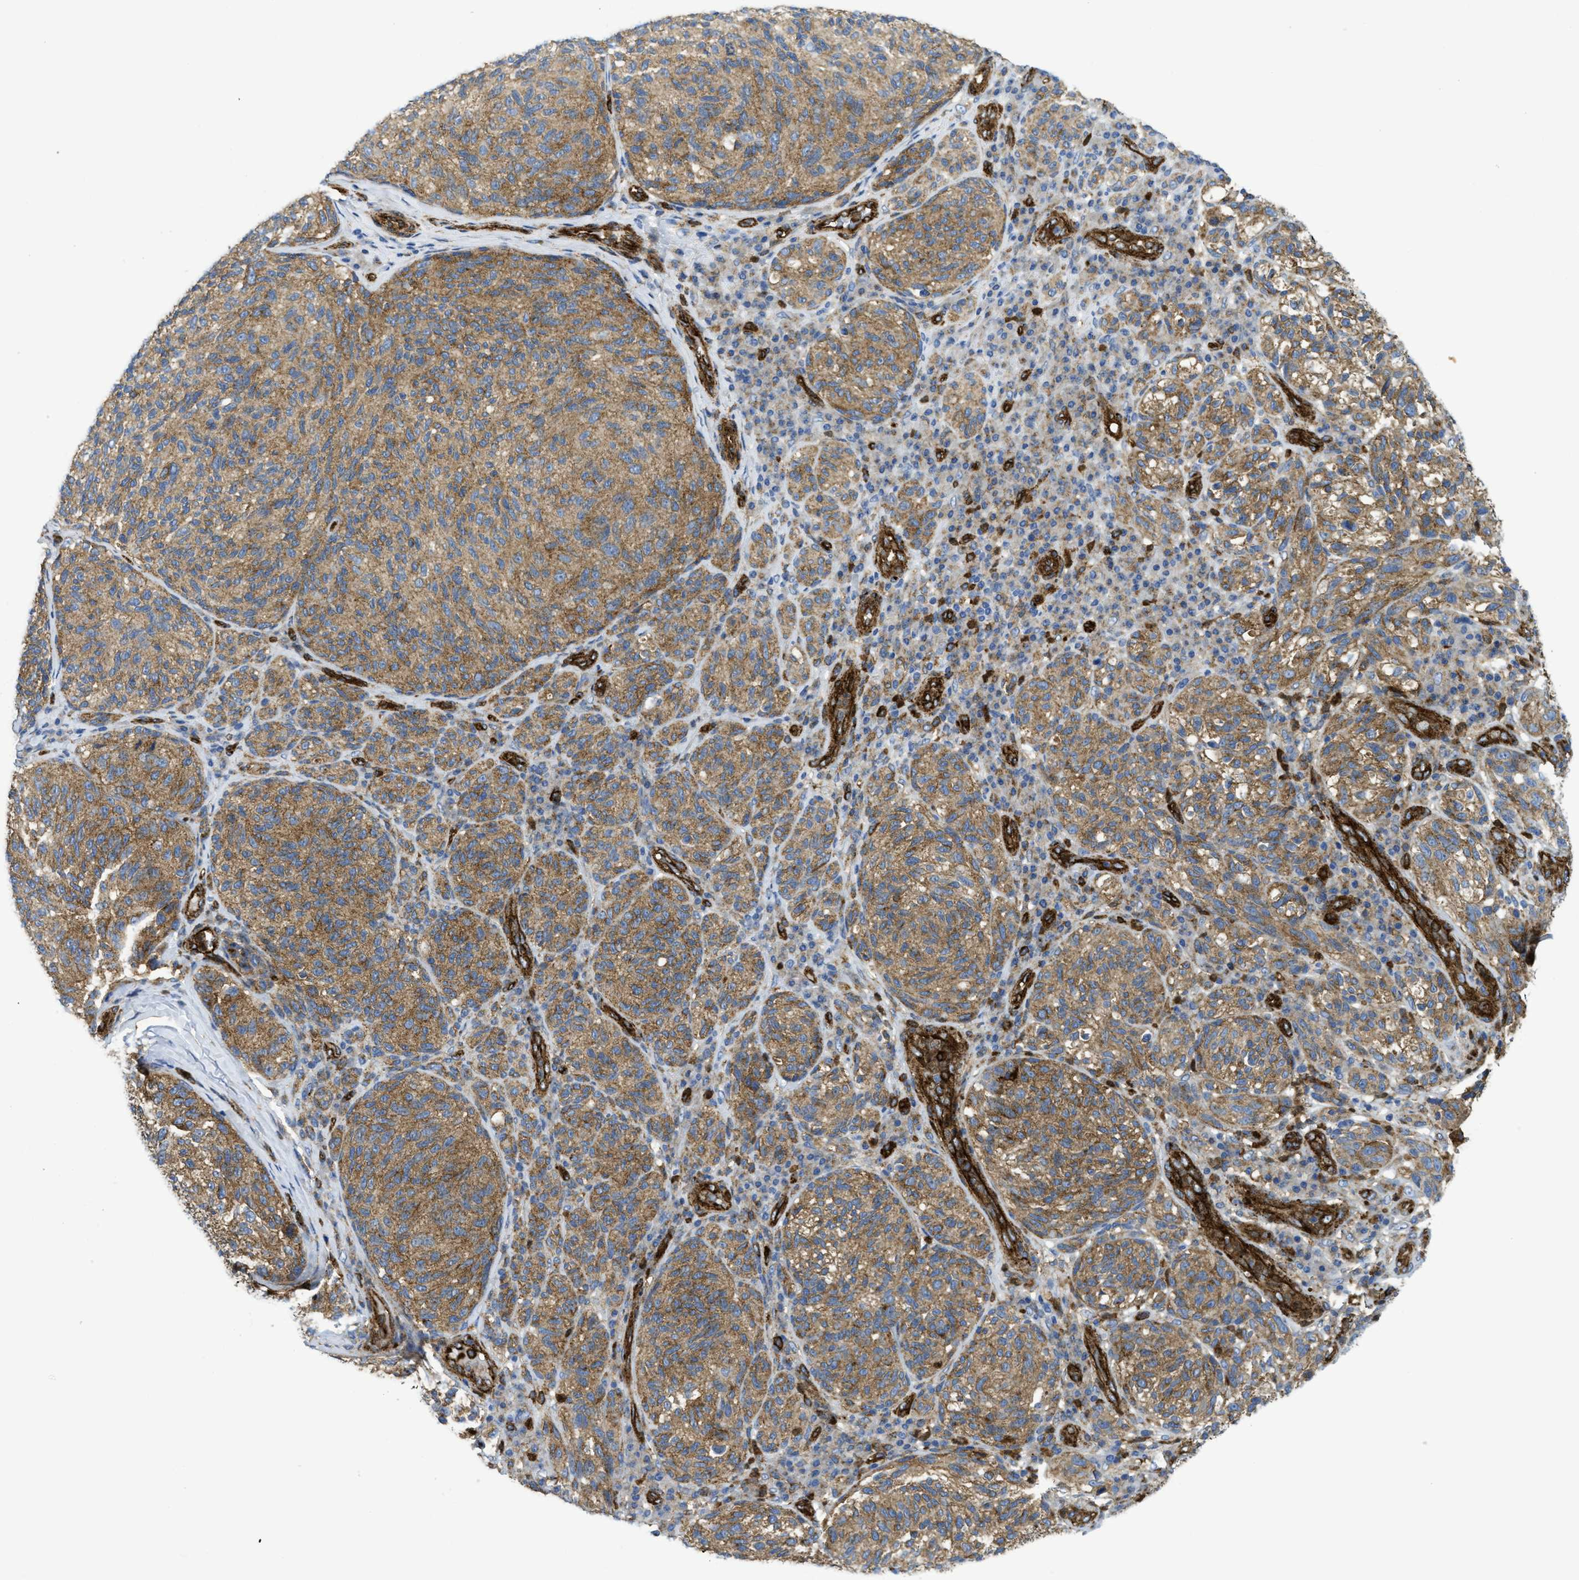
{"staining": {"intensity": "moderate", "quantity": ">75%", "location": "cytoplasmic/membranous"}, "tissue": "melanoma", "cell_type": "Tumor cells", "image_type": "cancer", "snomed": [{"axis": "morphology", "description": "Malignant melanoma, NOS"}, {"axis": "topography", "description": "Skin"}], "caption": "Protein staining of malignant melanoma tissue displays moderate cytoplasmic/membranous staining in approximately >75% of tumor cells.", "gene": "HIP1", "patient": {"sex": "female", "age": 73}}